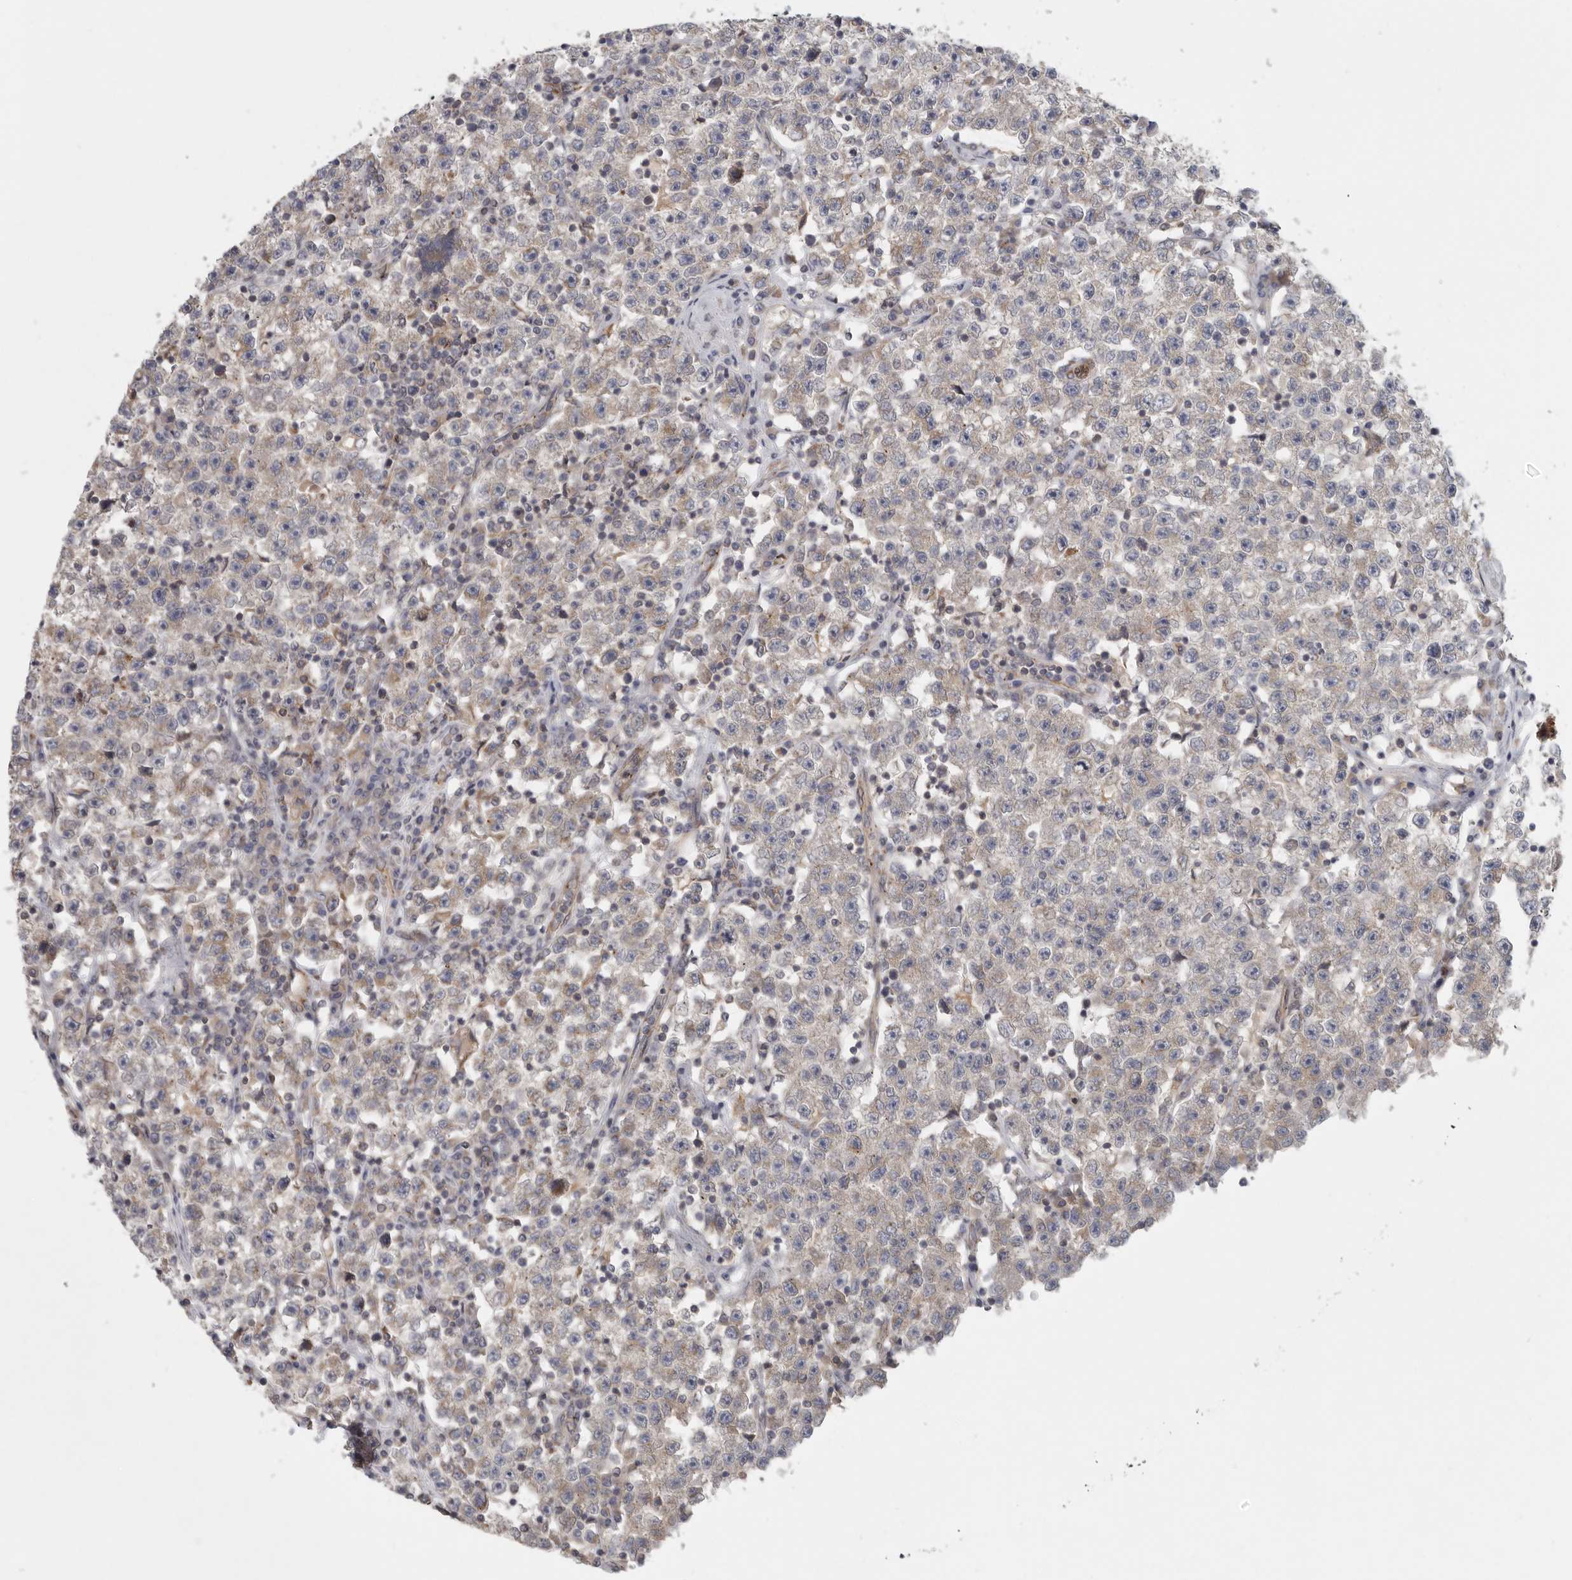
{"staining": {"intensity": "weak", "quantity": "25%-75%", "location": "cytoplasmic/membranous"}, "tissue": "testis cancer", "cell_type": "Tumor cells", "image_type": "cancer", "snomed": [{"axis": "morphology", "description": "Seminoma, NOS"}, {"axis": "topography", "description": "Testis"}], "caption": "An IHC micrograph of tumor tissue is shown. Protein staining in brown highlights weak cytoplasmic/membranous positivity in seminoma (testis) within tumor cells.", "gene": "BCAP29", "patient": {"sex": "male", "age": 22}}